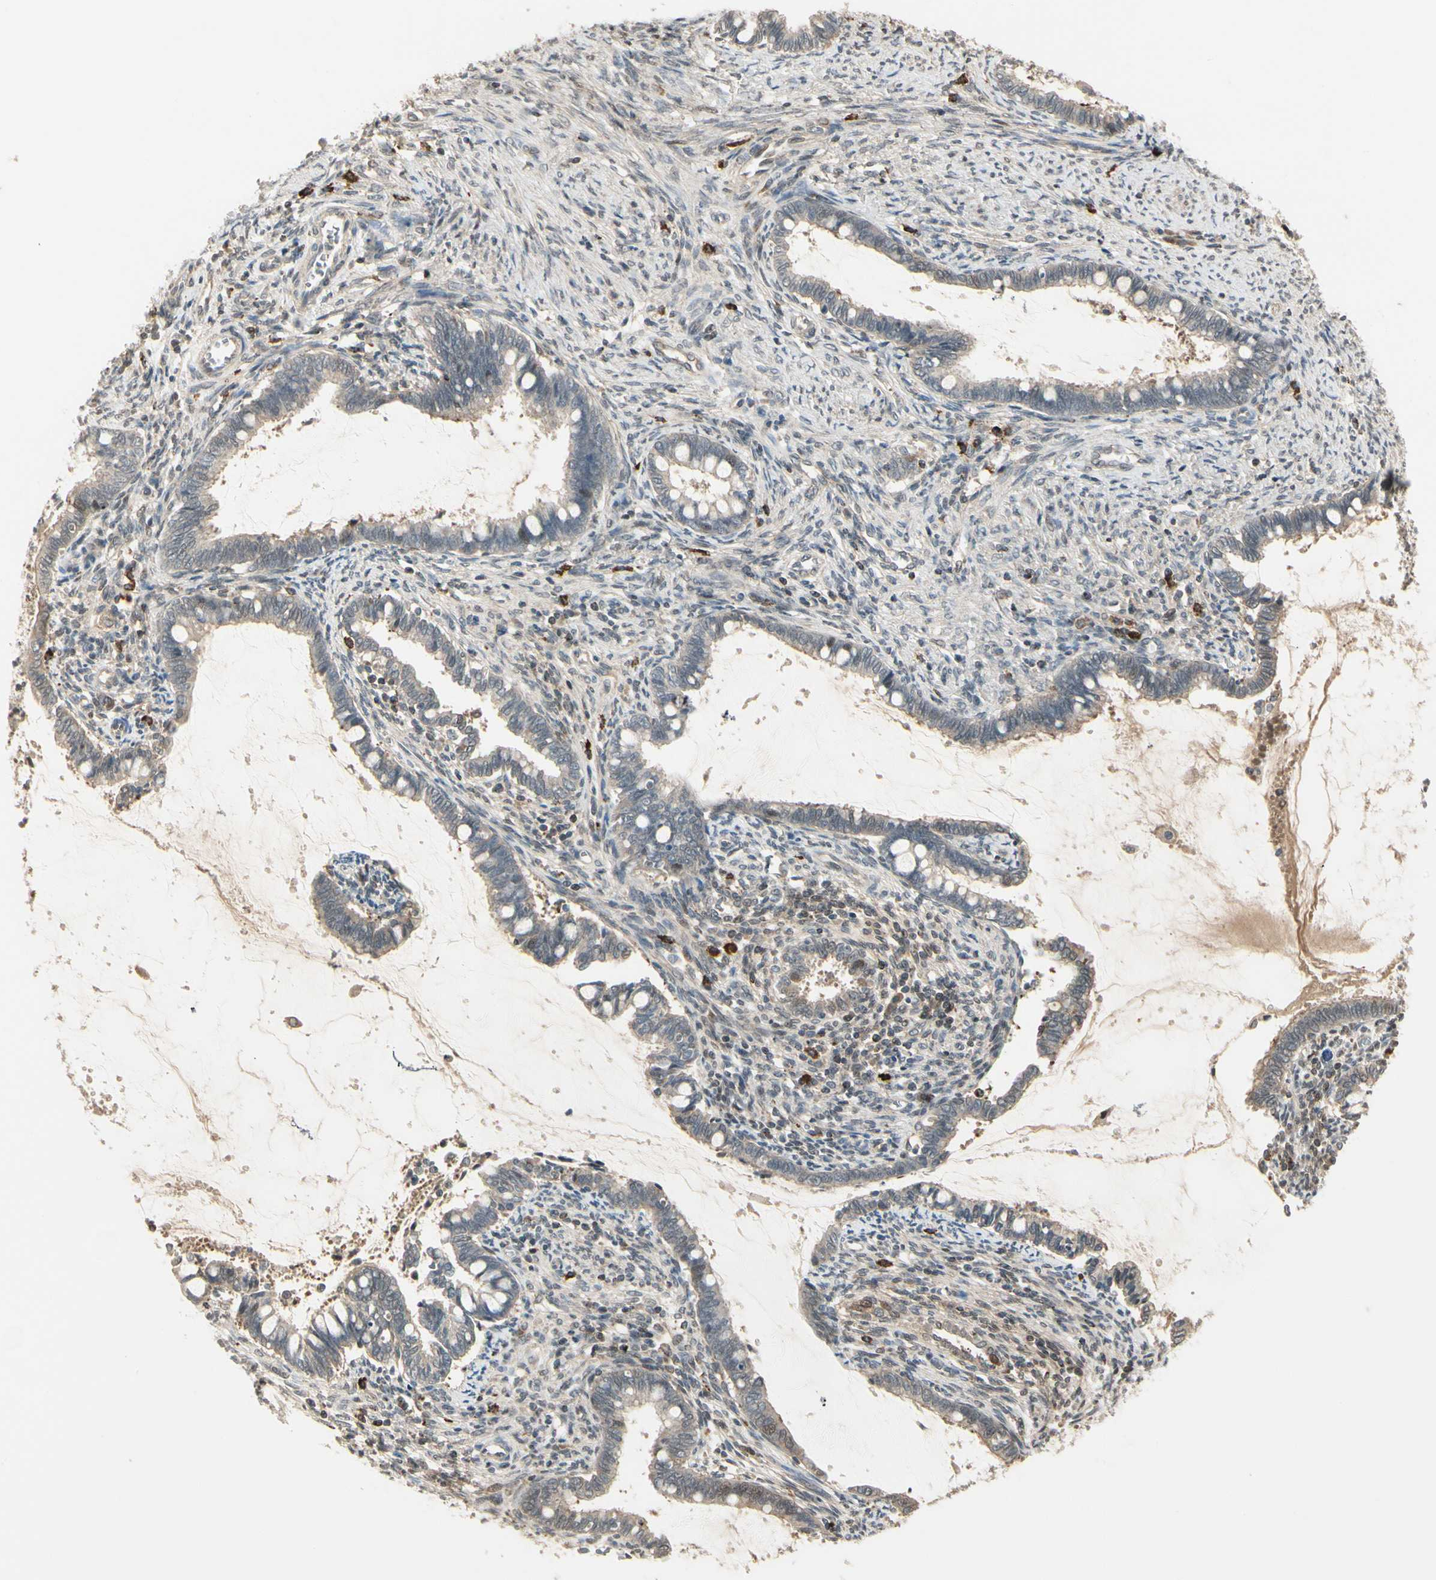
{"staining": {"intensity": "weak", "quantity": ">75%", "location": "cytoplasmic/membranous"}, "tissue": "cervical cancer", "cell_type": "Tumor cells", "image_type": "cancer", "snomed": [{"axis": "morphology", "description": "Adenocarcinoma, NOS"}, {"axis": "topography", "description": "Cervix"}], "caption": "Approximately >75% of tumor cells in cervical cancer (adenocarcinoma) demonstrate weak cytoplasmic/membranous protein expression as visualized by brown immunohistochemical staining.", "gene": "EVC", "patient": {"sex": "female", "age": 44}}